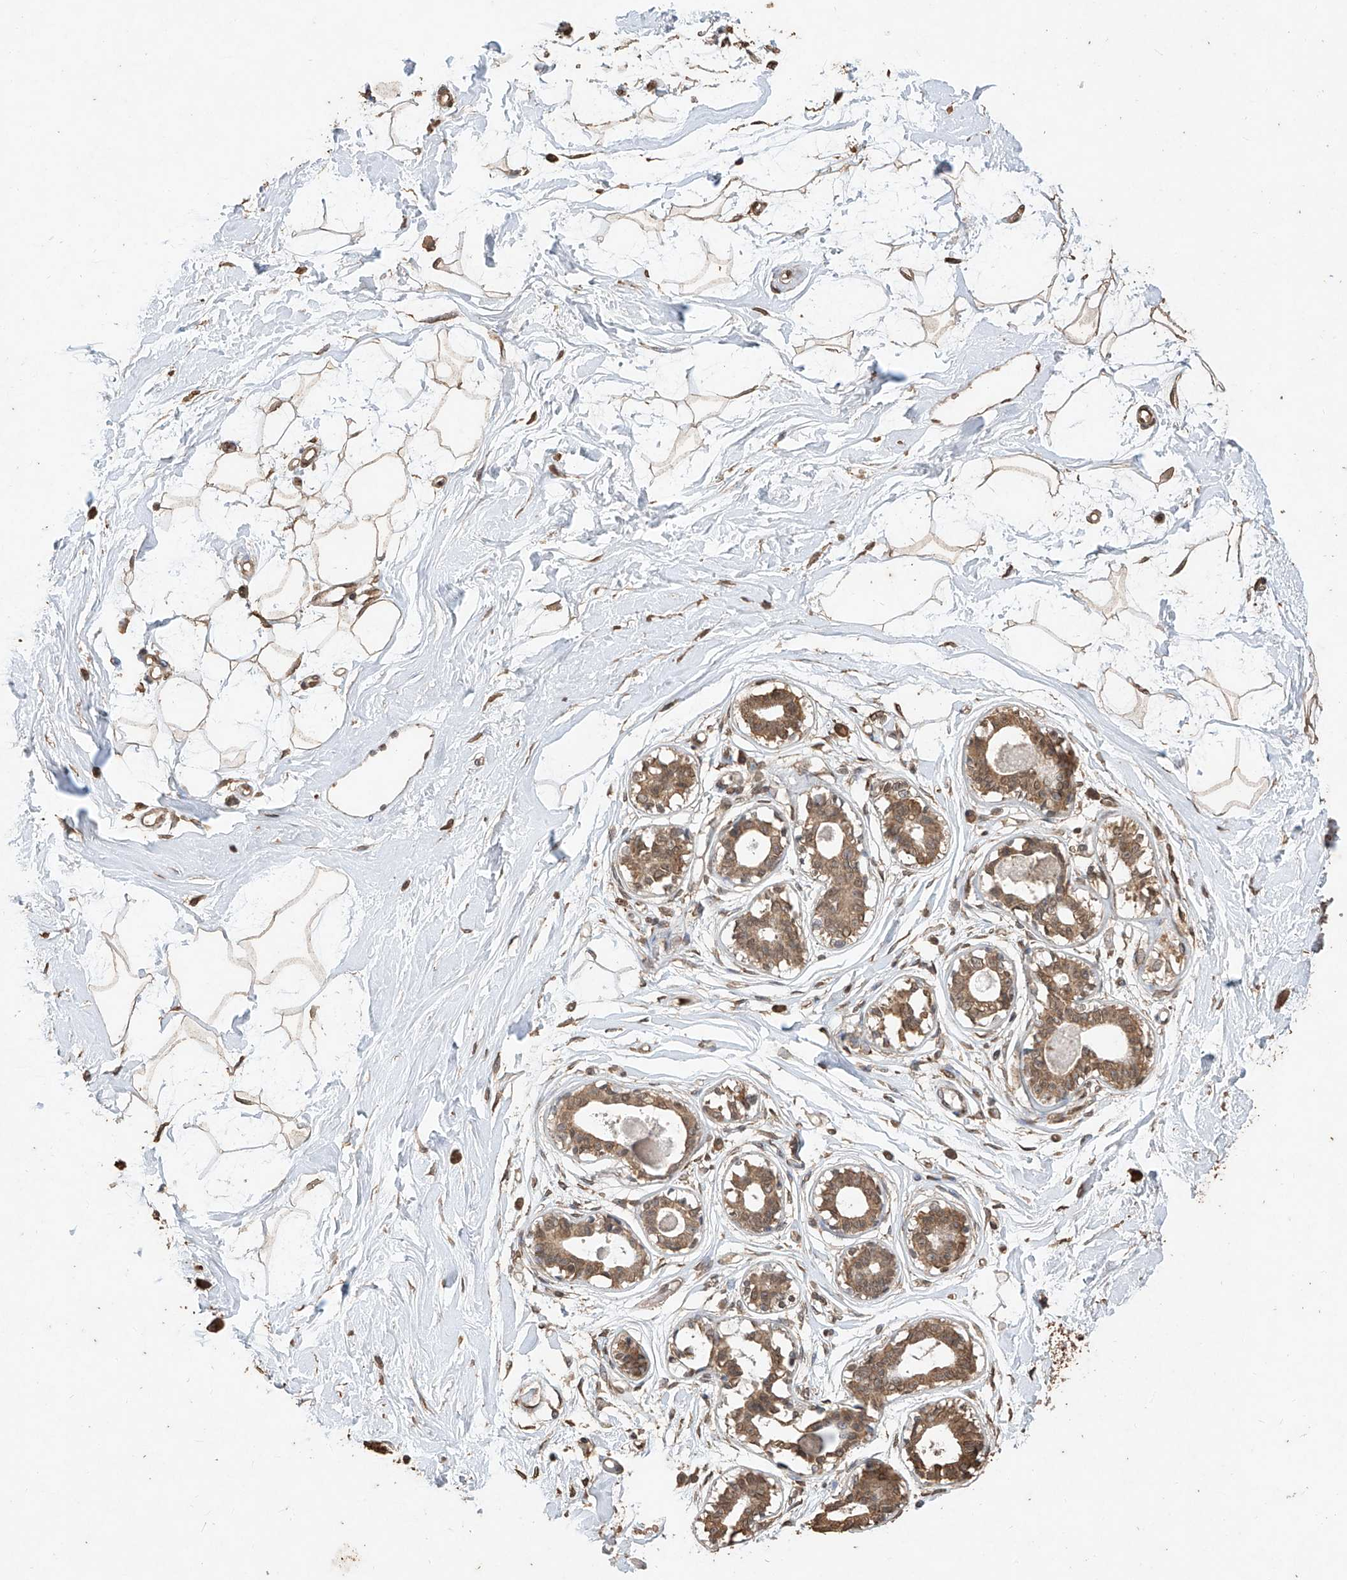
{"staining": {"intensity": "negative", "quantity": "none", "location": "none"}, "tissue": "breast", "cell_type": "Adipocytes", "image_type": "normal", "snomed": [{"axis": "morphology", "description": "Normal tissue, NOS"}, {"axis": "topography", "description": "Breast"}], "caption": "Immunohistochemistry micrograph of normal breast: human breast stained with DAB exhibits no significant protein staining in adipocytes. (DAB (3,3'-diaminobenzidine) immunohistochemistry (IHC) with hematoxylin counter stain).", "gene": "ELOVL1", "patient": {"sex": "female", "age": 45}}